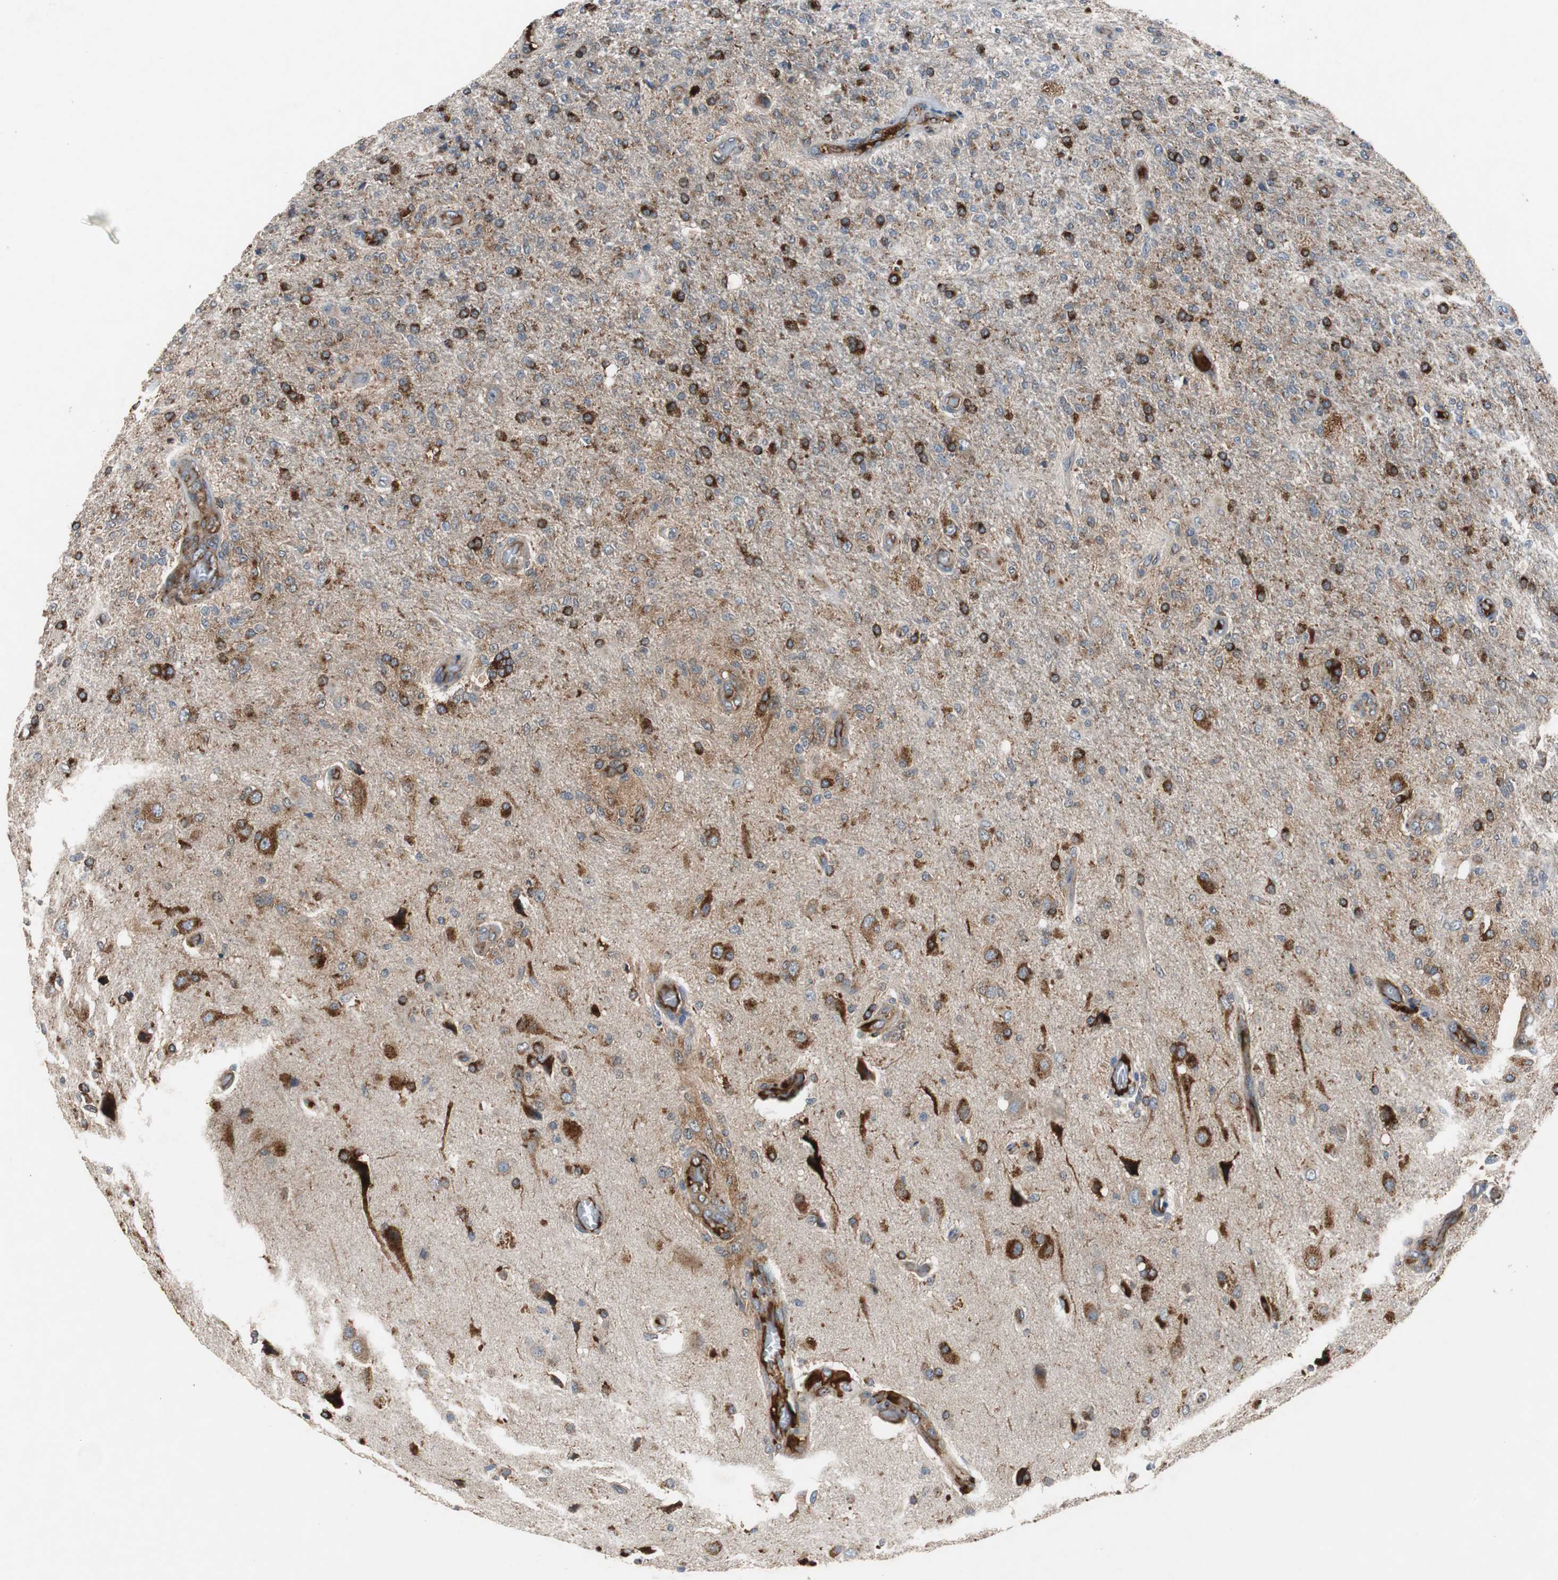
{"staining": {"intensity": "strong", "quantity": "25%-75%", "location": "cytoplasmic/membranous"}, "tissue": "glioma", "cell_type": "Tumor cells", "image_type": "cancer", "snomed": [{"axis": "morphology", "description": "Normal tissue, NOS"}, {"axis": "morphology", "description": "Glioma, malignant, High grade"}, {"axis": "topography", "description": "Cerebral cortex"}], "caption": "Immunohistochemistry (IHC) micrograph of neoplastic tissue: human high-grade glioma (malignant) stained using IHC displays high levels of strong protein expression localized specifically in the cytoplasmic/membranous of tumor cells, appearing as a cytoplasmic/membranous brown color.", "gene": "SORT1", "patient": {"sex": "male", "age": 77}}